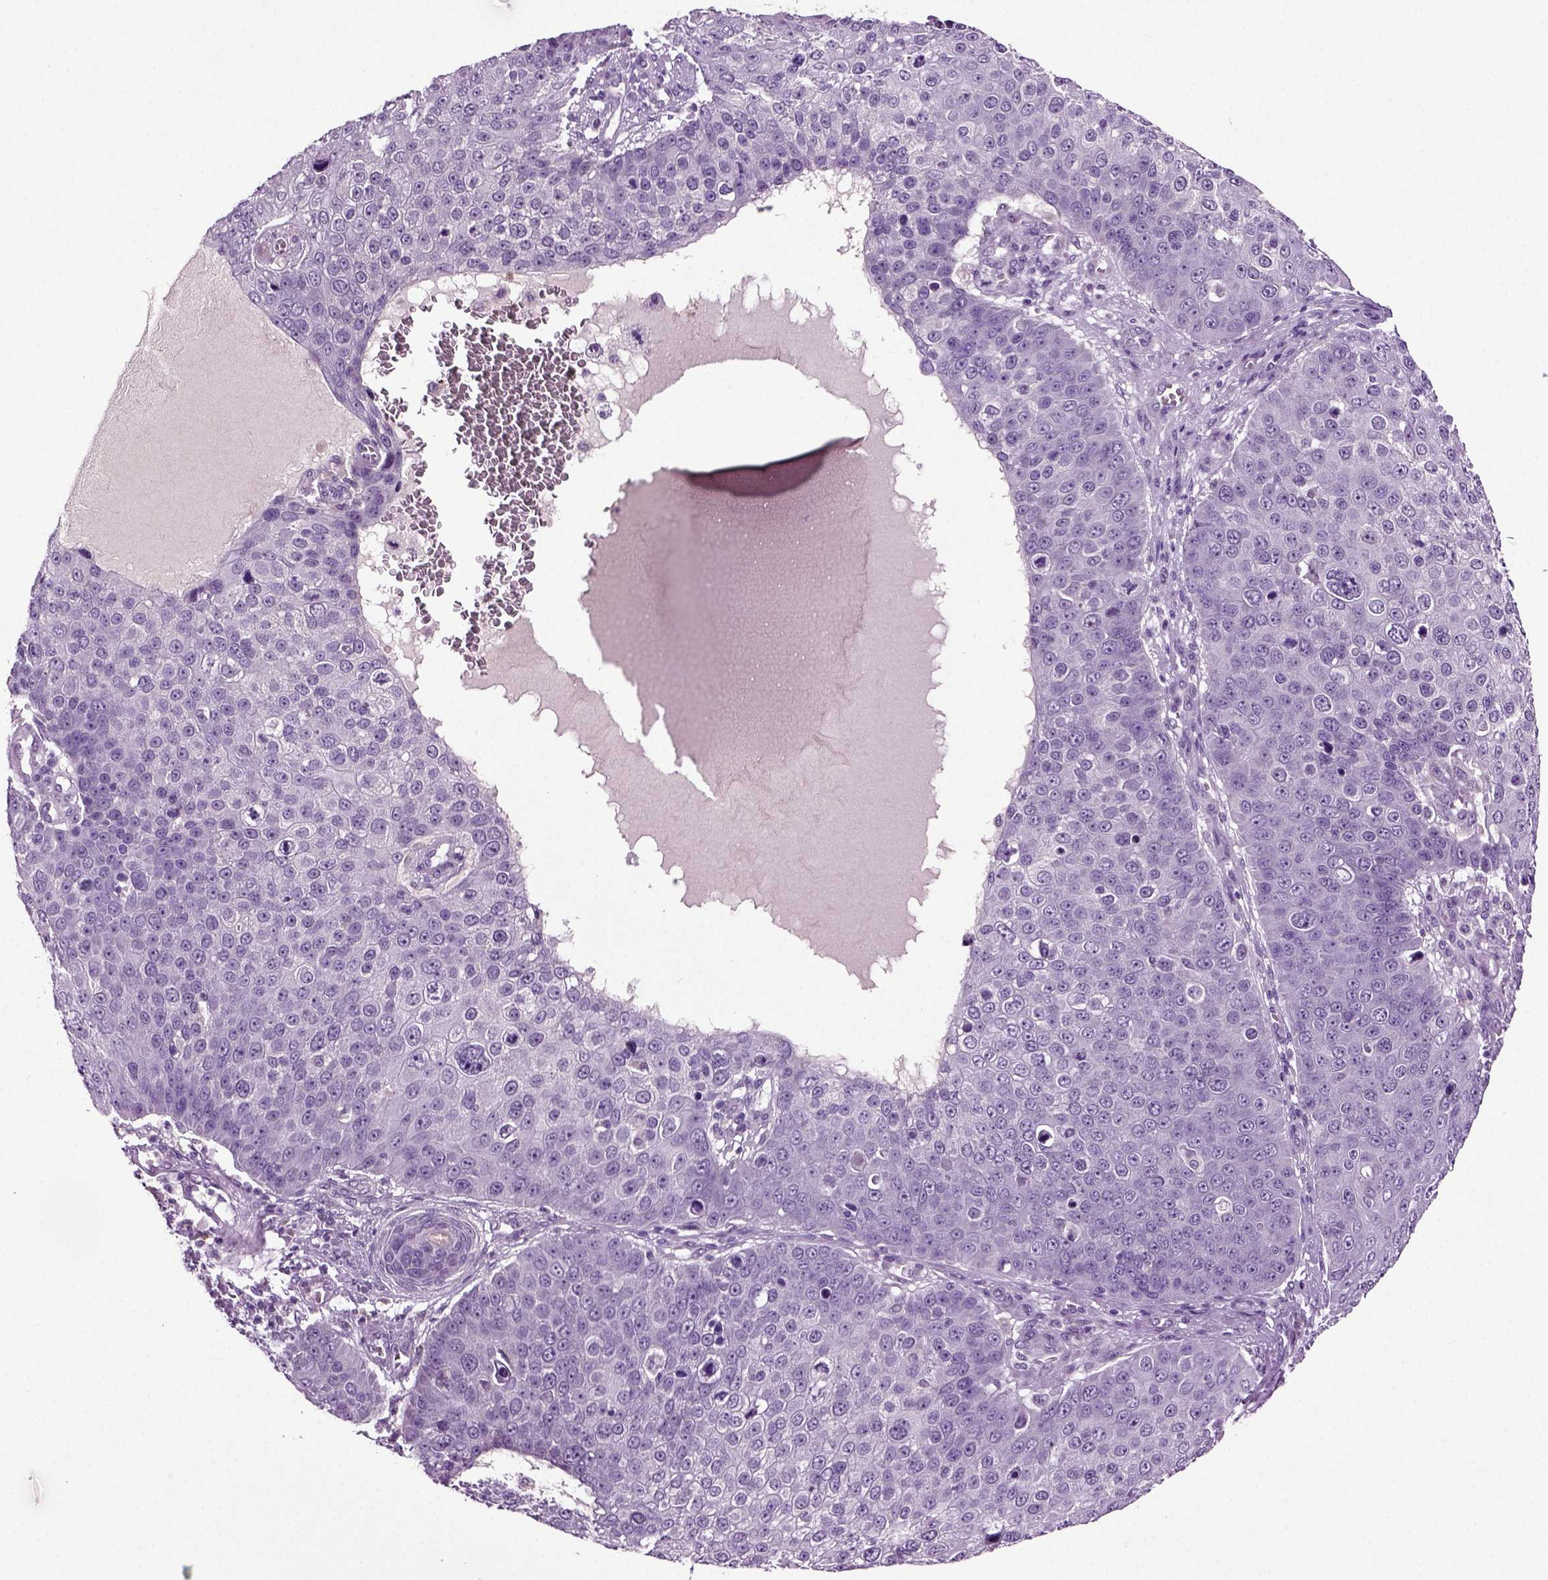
{"staining": {"intensity": "negative", "quantity": "none", "location": "none"}, "tissue": "skin cancer", "cell_type": "Tumor cells", "image_type": "cancer", "snomed": [{"axis": "morphology", "description": "Squamous cell carcinoma, NOS"}, {"axis": "topography", "description": "Skin"}], "caption": "This is an immunohistochemistry histopathology image of skin cancer. There is no expression in tumor cells.", "gene": "SPATA17", "patient": {"sex": "male", "age": 71}}